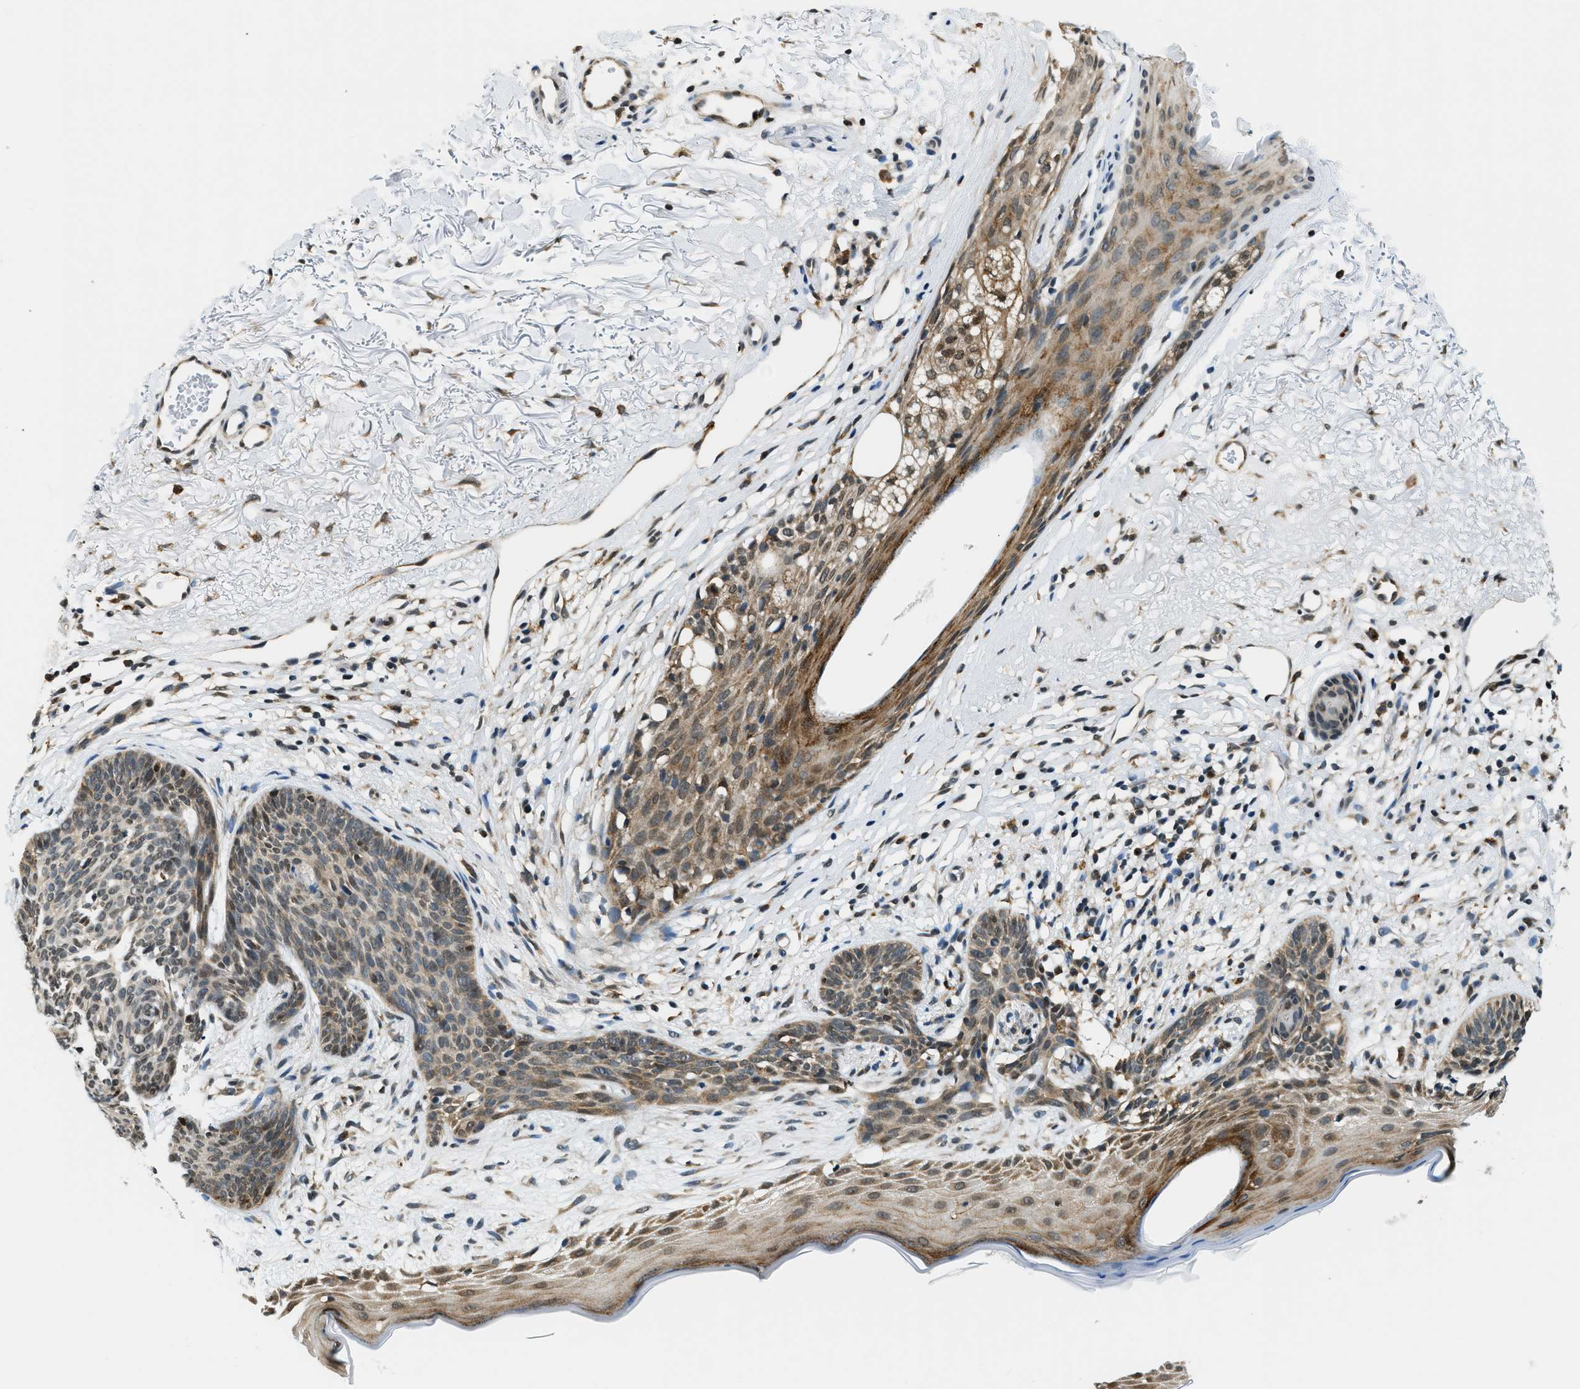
{"staining": {"intensity": "weak", "quantity": "25%-75%", "location": "cytoplasmic/membranous"}, "tissue": "skin cancer", "cell_type": "Tumor cells", "image_type": "cancer", "snomed": [{"axis": "morphology", "description": "Normal tissue, NOS"}, {"axis": "morphology", "description": "Basal cell carcinoma"}, {"axis": "topography", "description": "Skin"}], "caption": "A high-resolution micrograph shows IHC staining of skin basal cell carcinoma, which exhibits weak cytoplasmic/membranous expression in about 25%-75% of tumor cells. (DAB (3,3'-diaminobenzidine) IHC, brown staining for protein, blue staining for nuclei).", "gene": "RAB11FIP1", "patient": {"sex": "female", "age": 70}}